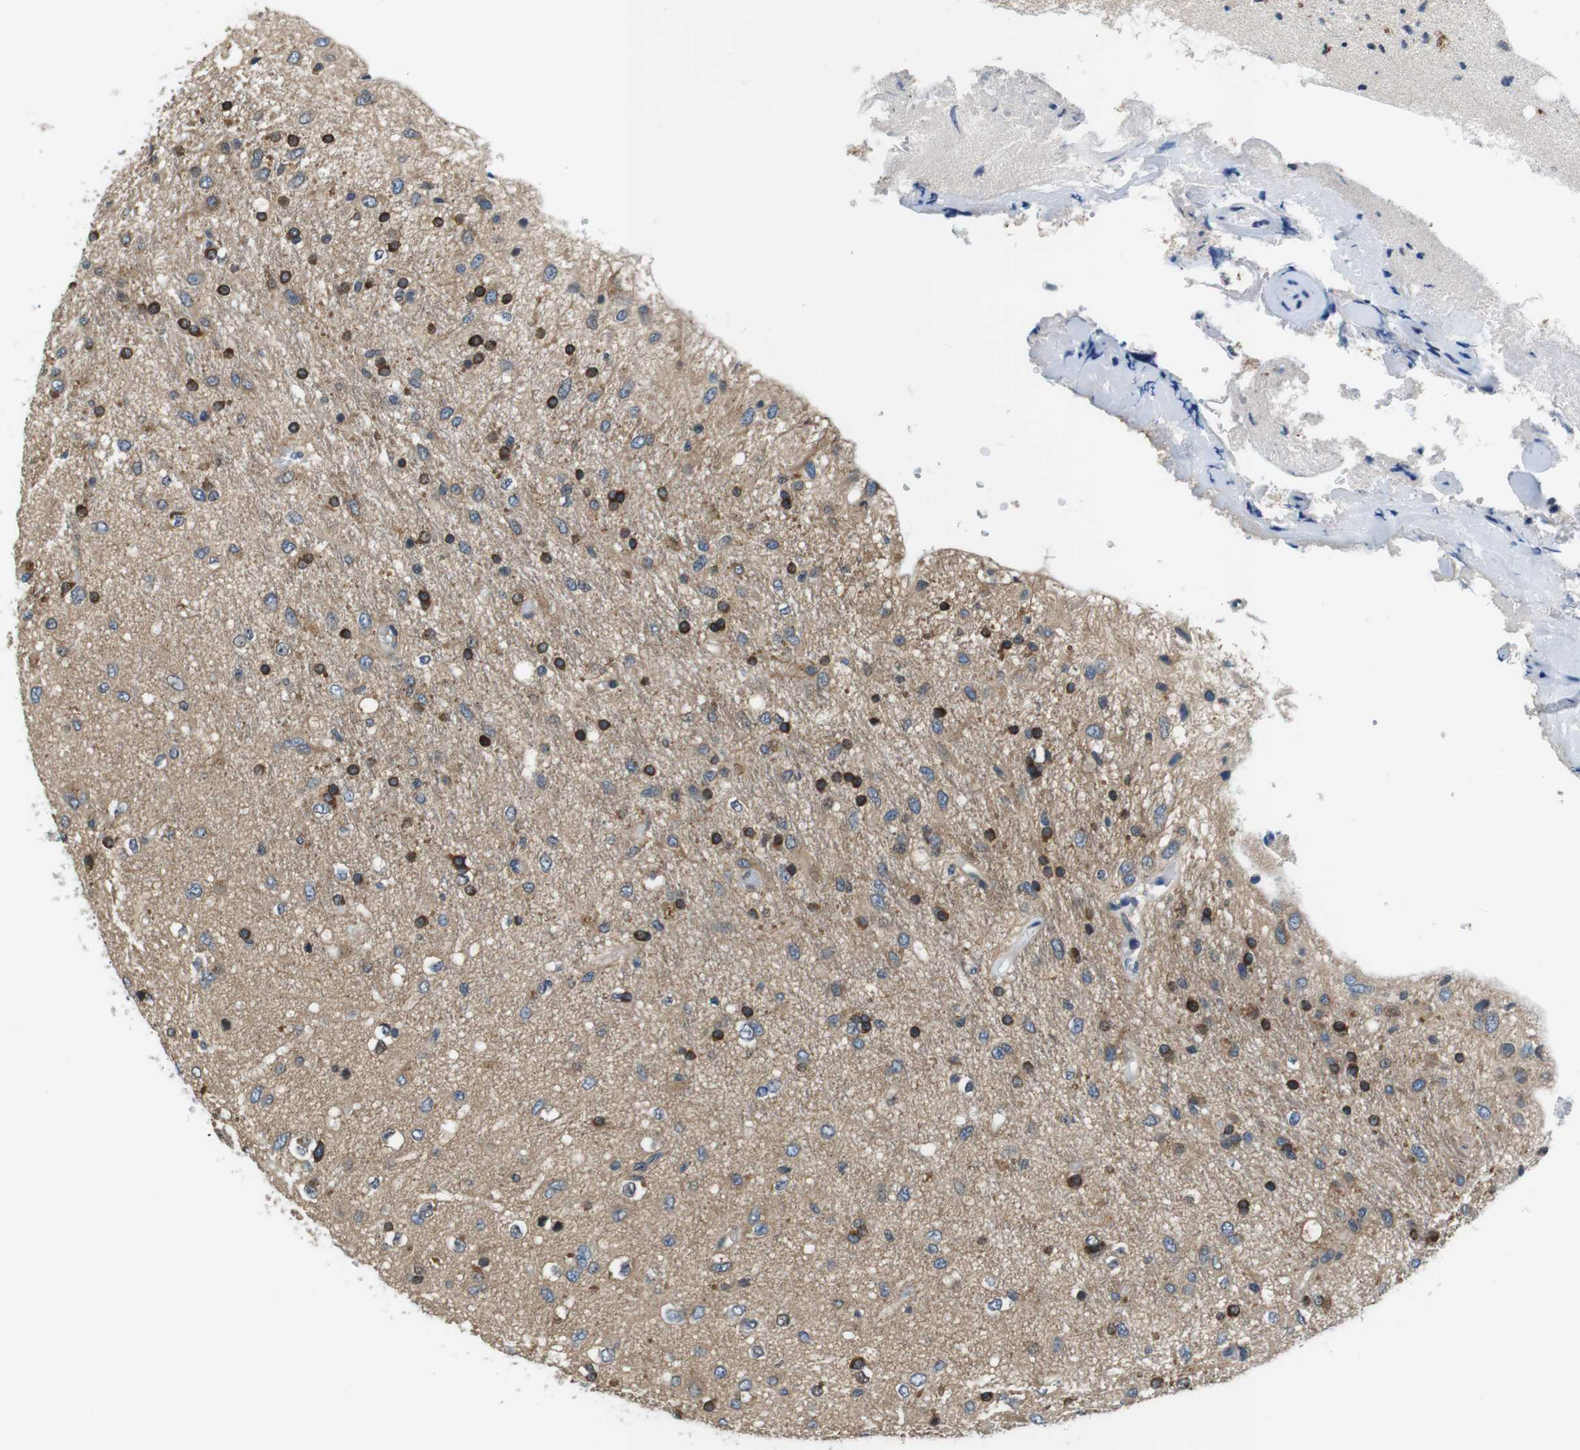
{"staining": {"intensity": "strong", "quantity": "25%-75%", "location": "cytoplasmic/membranous"}, "tissue": "glioma", "cell_type": "Tumor cells", "image_type": "cancer", "snomed": [{"axis": "morphology", "description": "Glioma, malignant, Low grade"}, {"axis": "topography", "description": "Brain"}], "caption": "Glioma stained with DAB immunohistochemistry (IHC) exhibits high levels of strong cytoplasmic/membranous expression in about 25%-75% of tumor cells.", "gene": "CD163L1", "patient": {"sex": "male", "age": 77}}